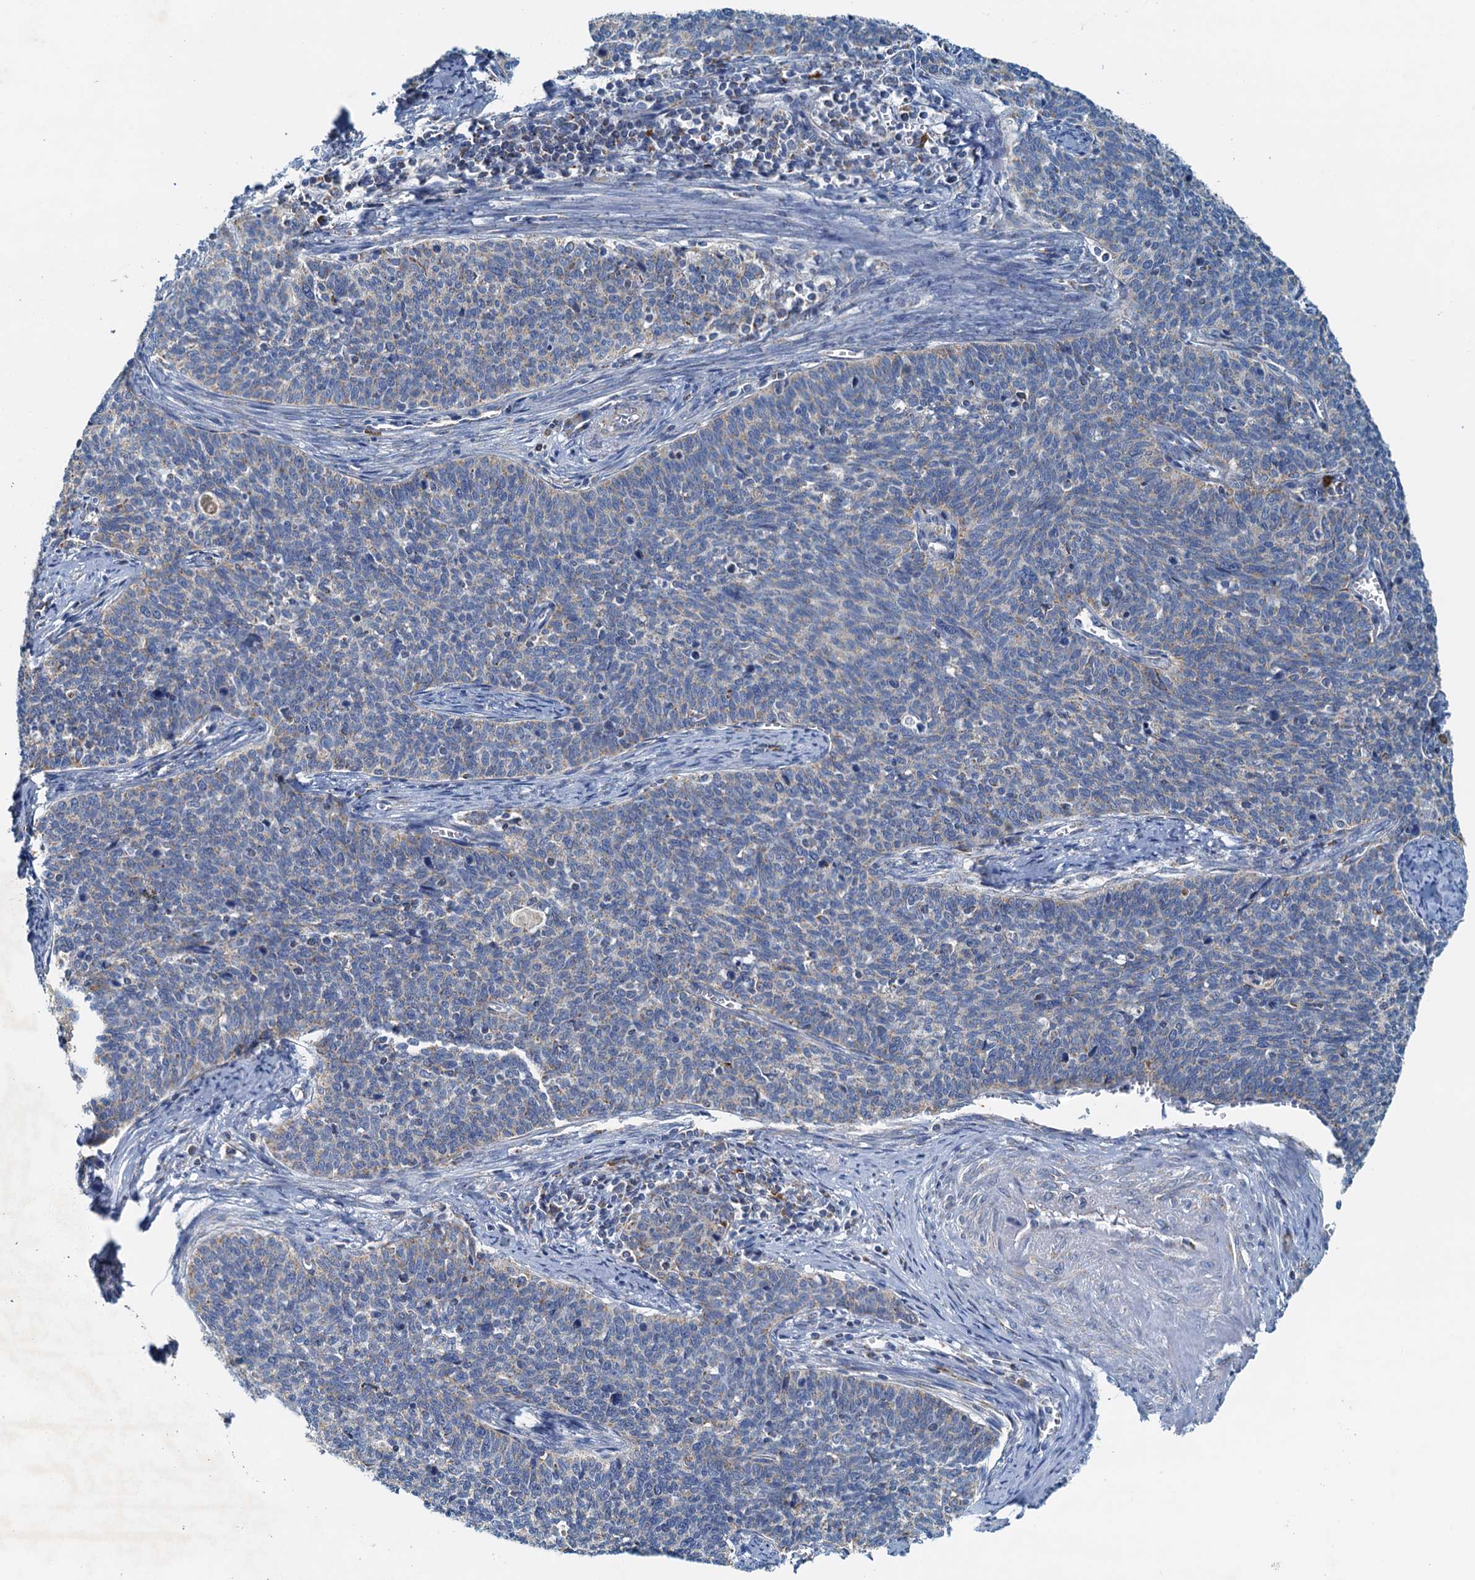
{"staining": {"intensity": "negative", "quantity": "none", "location": "none"}, "tissue": "cervical cancer", "cell_type": "Tumor cells", "image_type": "cancer", "snomed": [{"axis": "morphology", "description": "Squamous cell carcinoma, NOS"}, {"axis": "topography", "description": "Cervix"}], "caption": "Immunohistochemistry histopathology image of neoplastic tissue: human cervical cancer (squamous cell carcinoma) stained with DAB (3,3'-diaminobenzidine) displays no significant protein staining in tumor cells. (Stains: DAB immunohistochemistry (IHC) with hematoxylin counter stain, Microscopy: brightfield microscopy at high magnification).", "gene": "POC1A", "patient": {"sex": "female", "age": 39}}